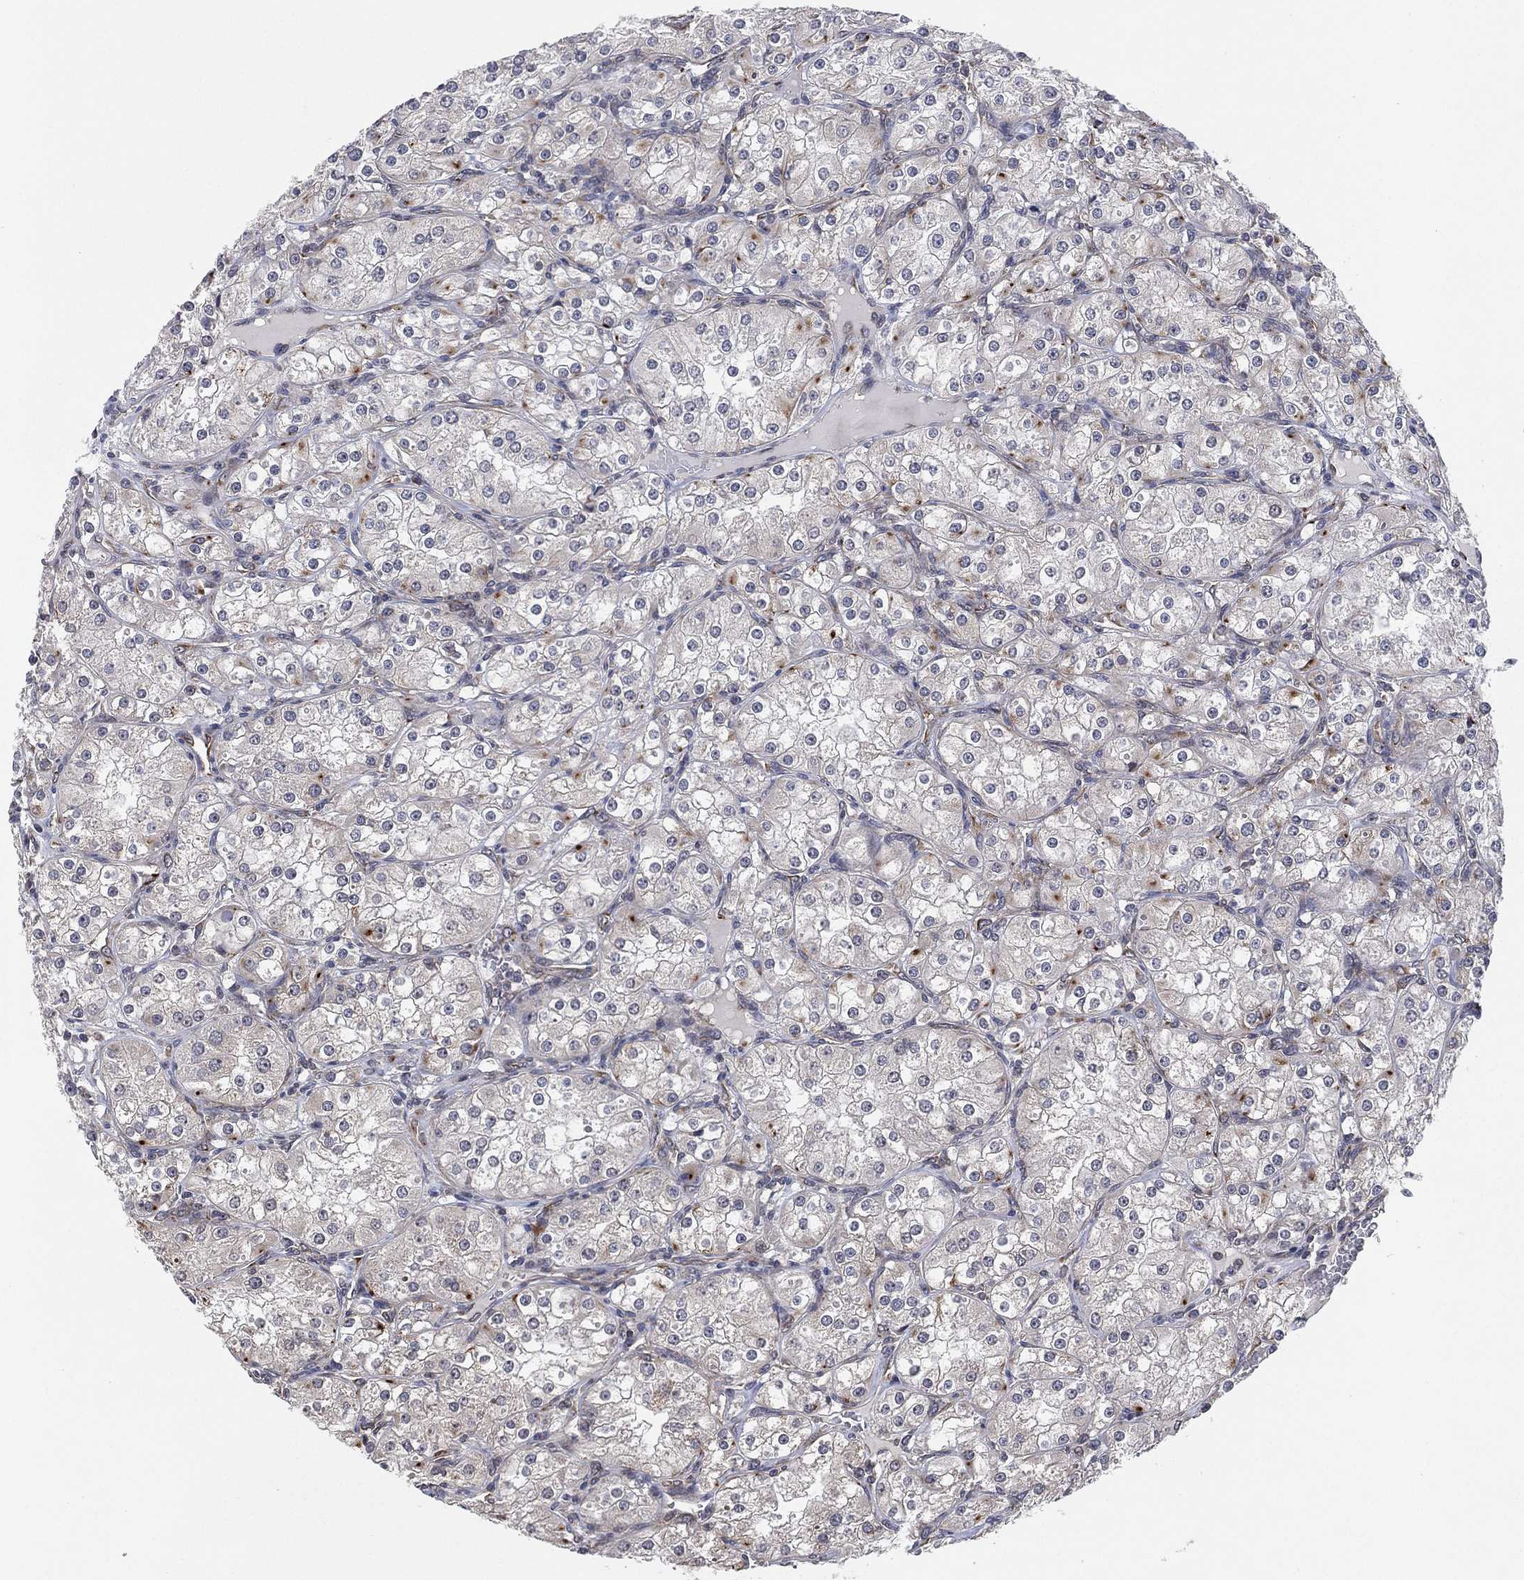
{"staining": {"intensity": "negative", "quantity": "none", "location": "none"}, "tissue": "renal cancer", "cell_type": "Tumor cells", "image_type": "cancer", "snomed": [{"axis": "morphology", "description": "Adenocarcinoma, NOS"}, {"axis": "topography", "description": "Kidney"}], "caption": "The image exhibits no staining of tumor cells in renal cancer.", "gene": "FAM104A", "patient": {"sex": "male", "age": 77}}